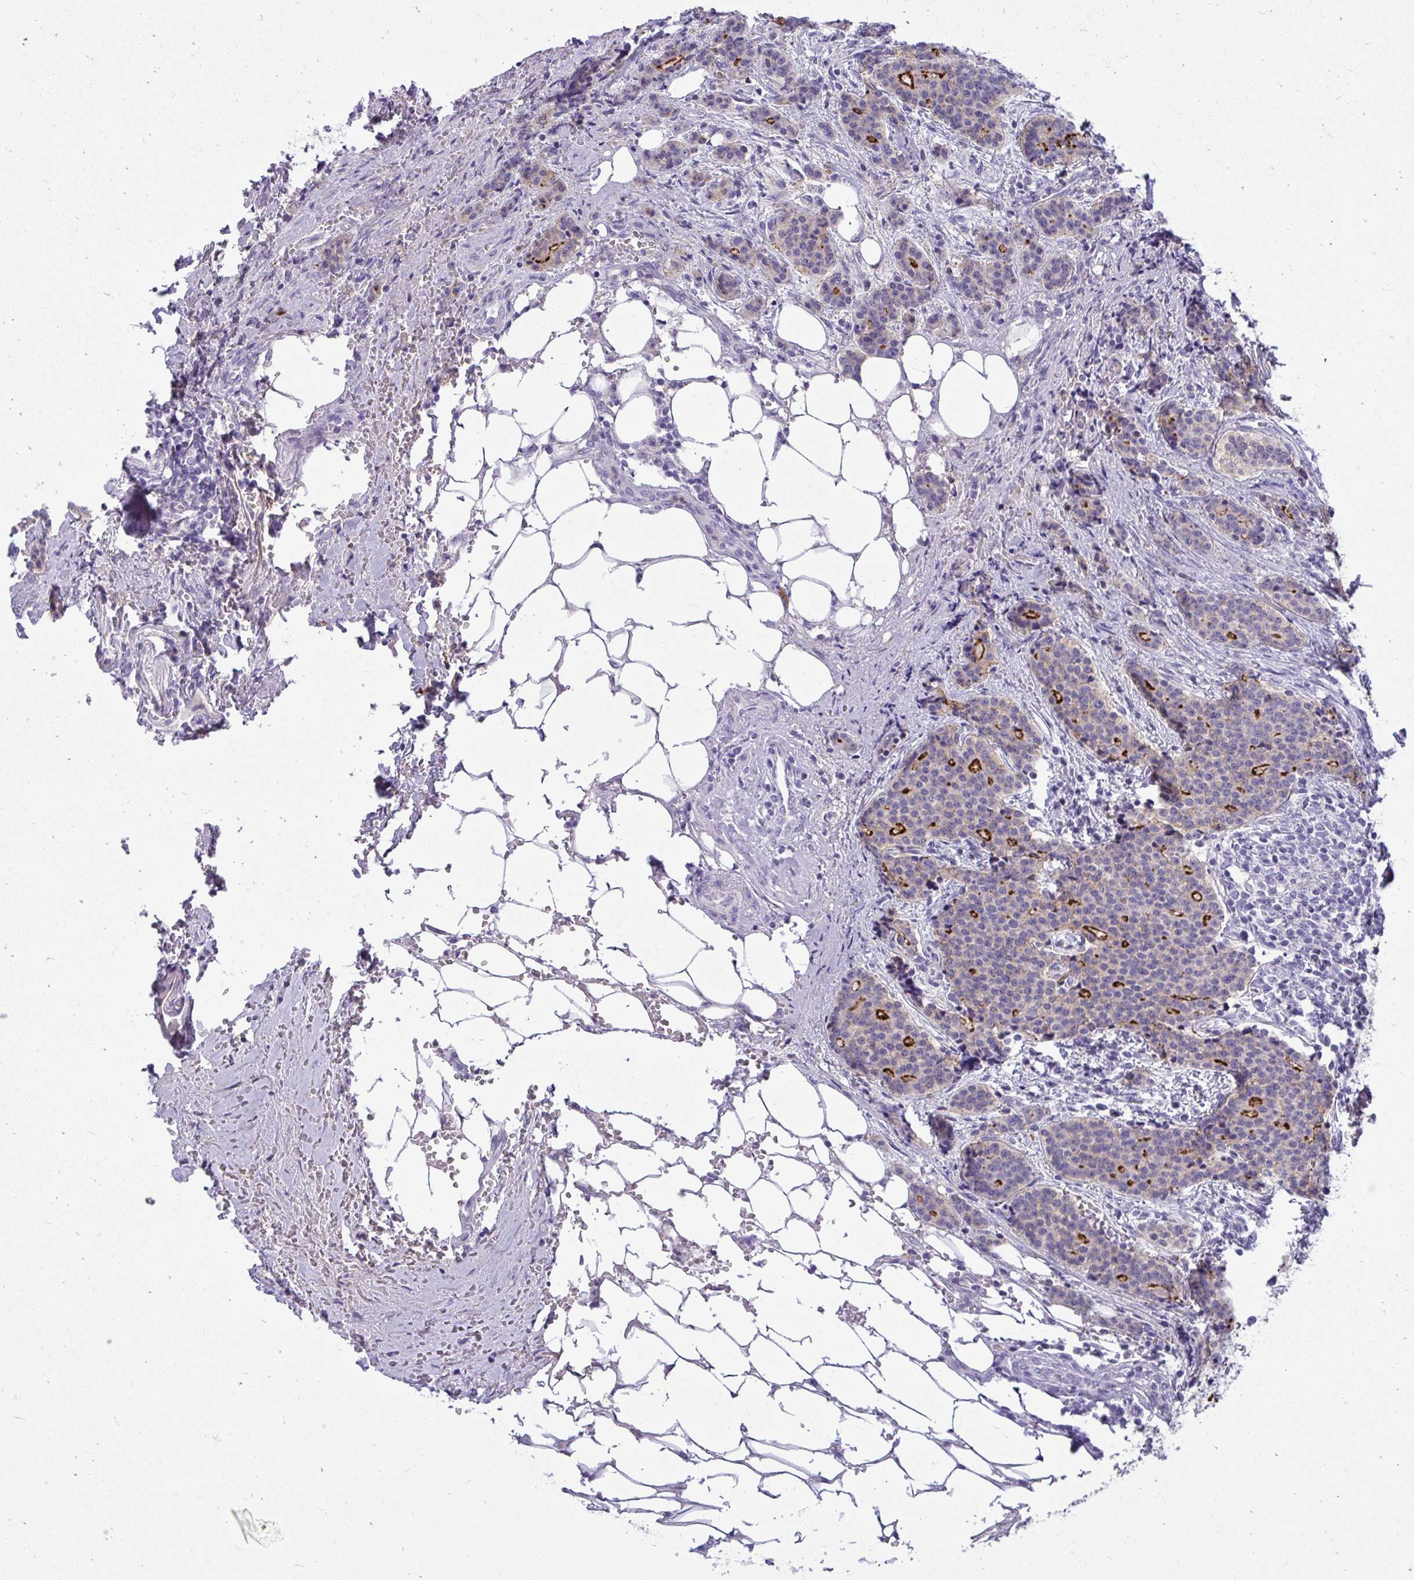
{"staining": {"intensity": "strong", "quantity": "<25%", "location": "cytoplasmic/membranous"}, "tissue": "carcinoid", "cell_type": "Tumor cells", "image_type": "cancer", "snomed": [{"axis": "morphology", "description": "Carcinoid, malignant, NOS"}, {"axis": "topography", "description": "Small intestine"}], "caption": "Immunohistochemistry (IHC) image of neoplastic tissue: carcinoid stained using IHC reveals medium levels of strong protein expression localized specifically in the cytoplasmic/membranous of tumor cells, appearing as a cytoplasmic/membranous brown color.", "gene": "PIGZ", "patient": {"sex": "female", "age": 73}}